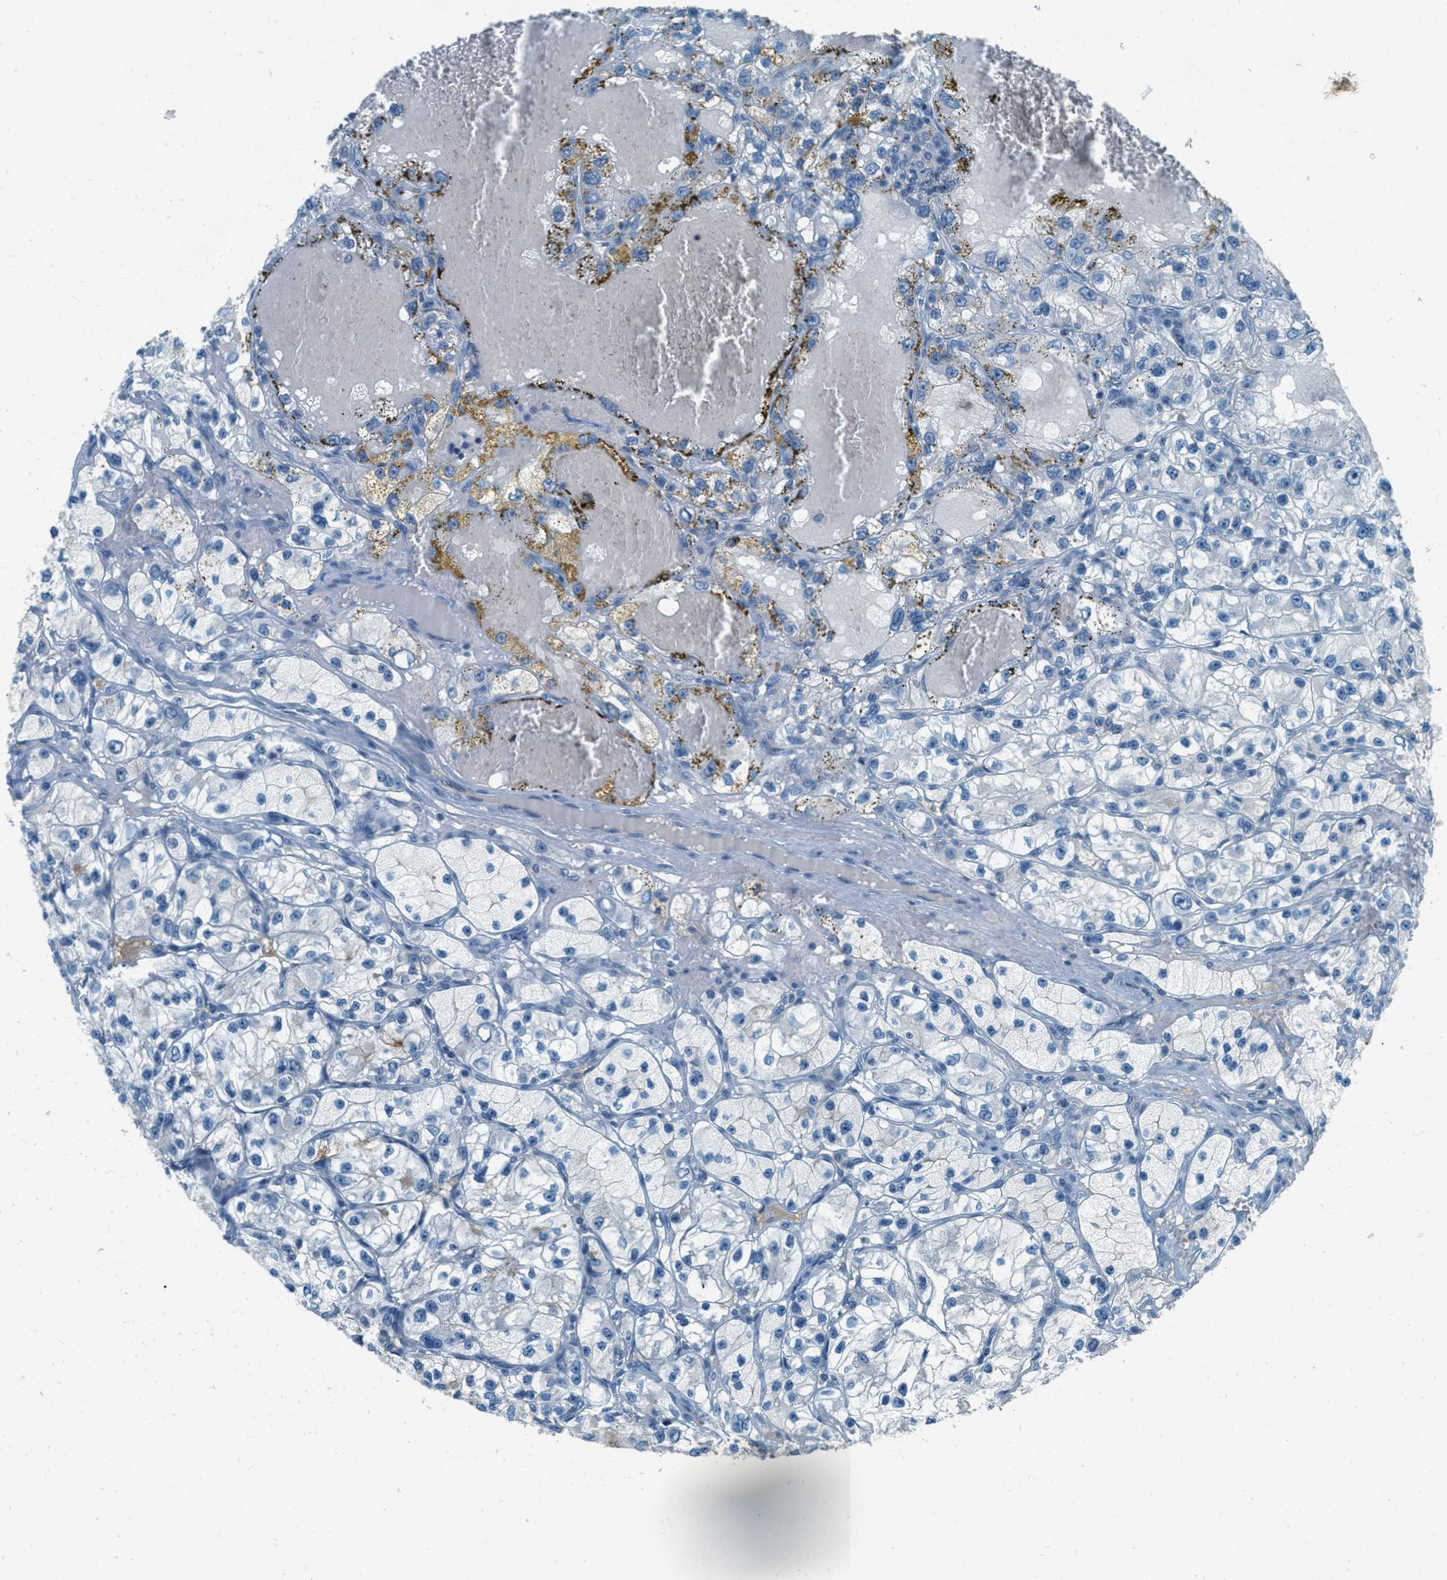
{"staining": {"intensity": "moderate", "quantity": "<25%", "location": "cytoplasmic/membranous"}, "tissue": "renal cancer", "cell_type": "Tumor cells", "image_type": "cancer", "snomed": [{"axis": "morphology", "description": "Adenocarcinoma, NOS"}, {"axis": "topography", "description": "Kidney"}], "caption": "Renal cancer (adenocarcinoma) stained for a protein (brown) reveals moderate cytoplasmic/membranous positive staining in approximately <25% of tumor cells.", "gene": "MSLN", "patient": {"sex": "female", "age": 57}}